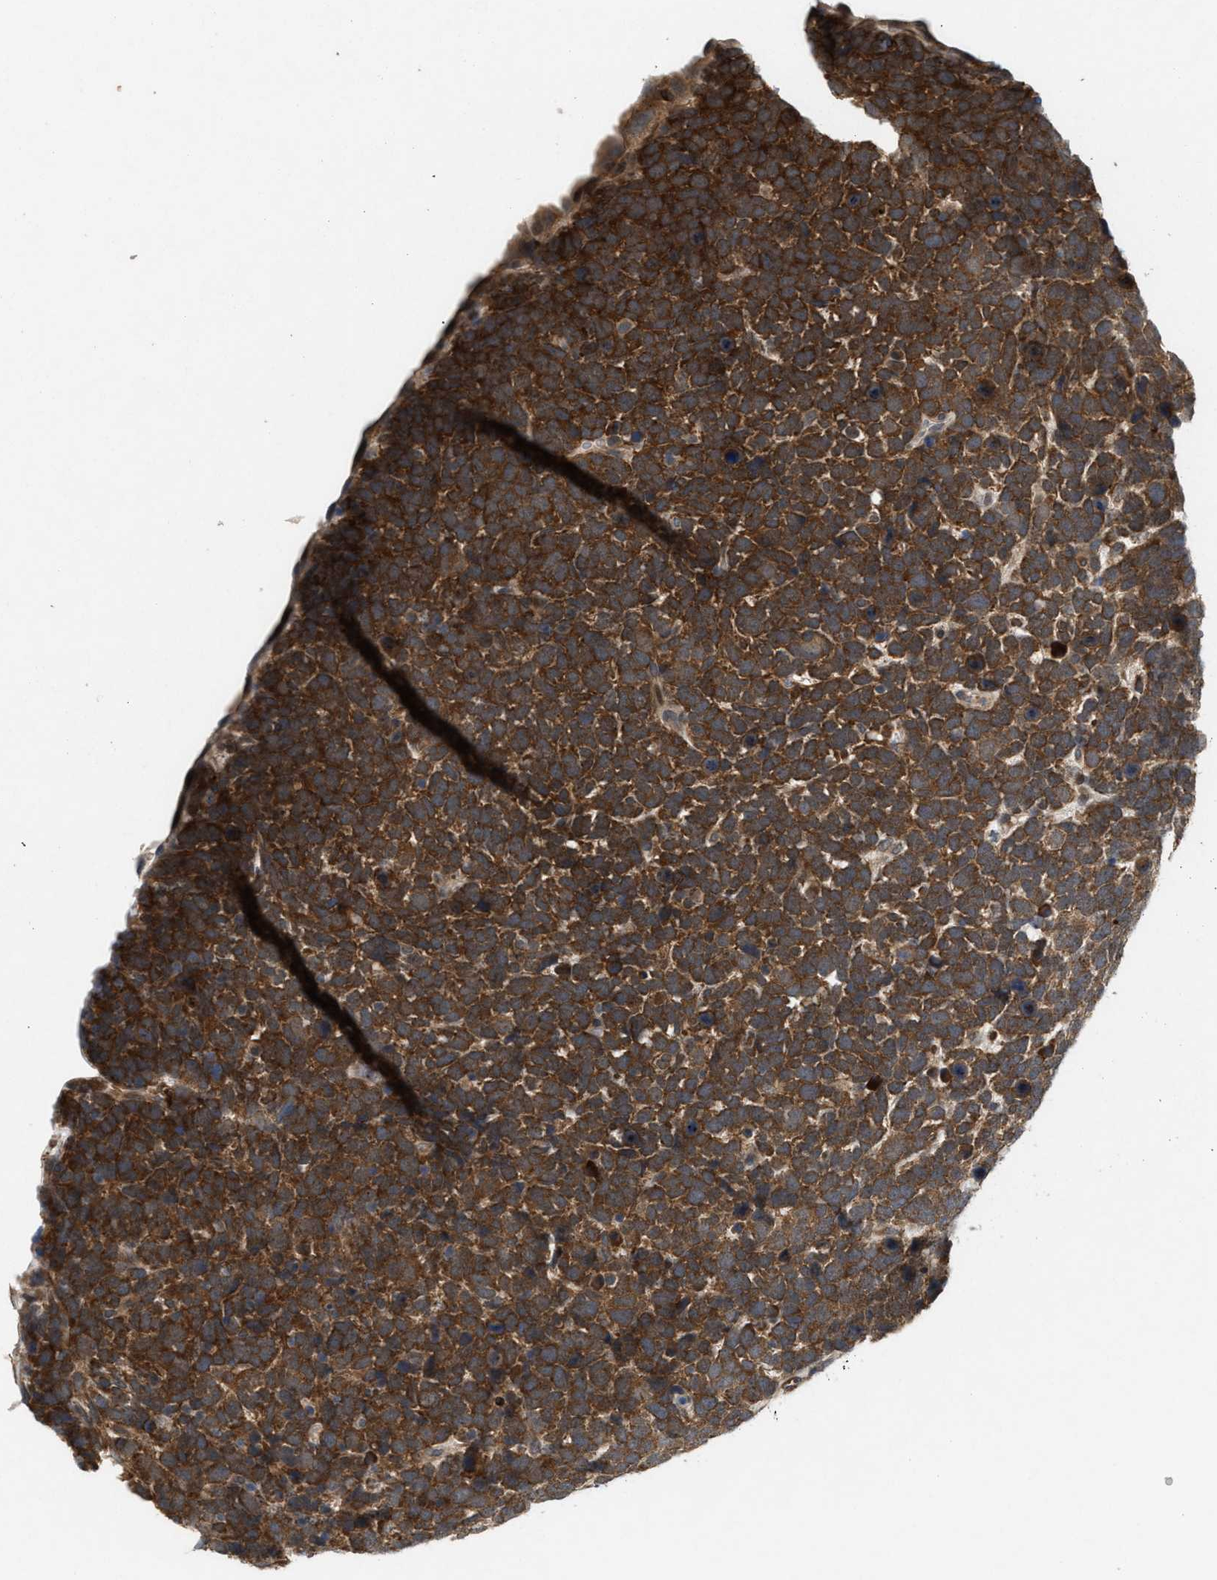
{"staining": {"intensity": "strong", "quantity": ">75%", "location": "cytoplasmic/membranous"}, "tissue": "urothelial cancer", "cell_type": "Tumor cells", "image_type": "cancer", "snomed": [{"axis": "morphology", "description": "Urothelial carcinoma, High grade"}, {"axis": "topography", "description": "Urinary bladder"}], "caption": "This micrograph exhibits immunohistochemistry (IHC) staining of high-grade urothelial carcinoma, with high strong cytoplasmic/membranous positivity in approximately >75% of tumor cells.", "gene": "MFSD6", "patient": {"sex": "female", "age": 82}}